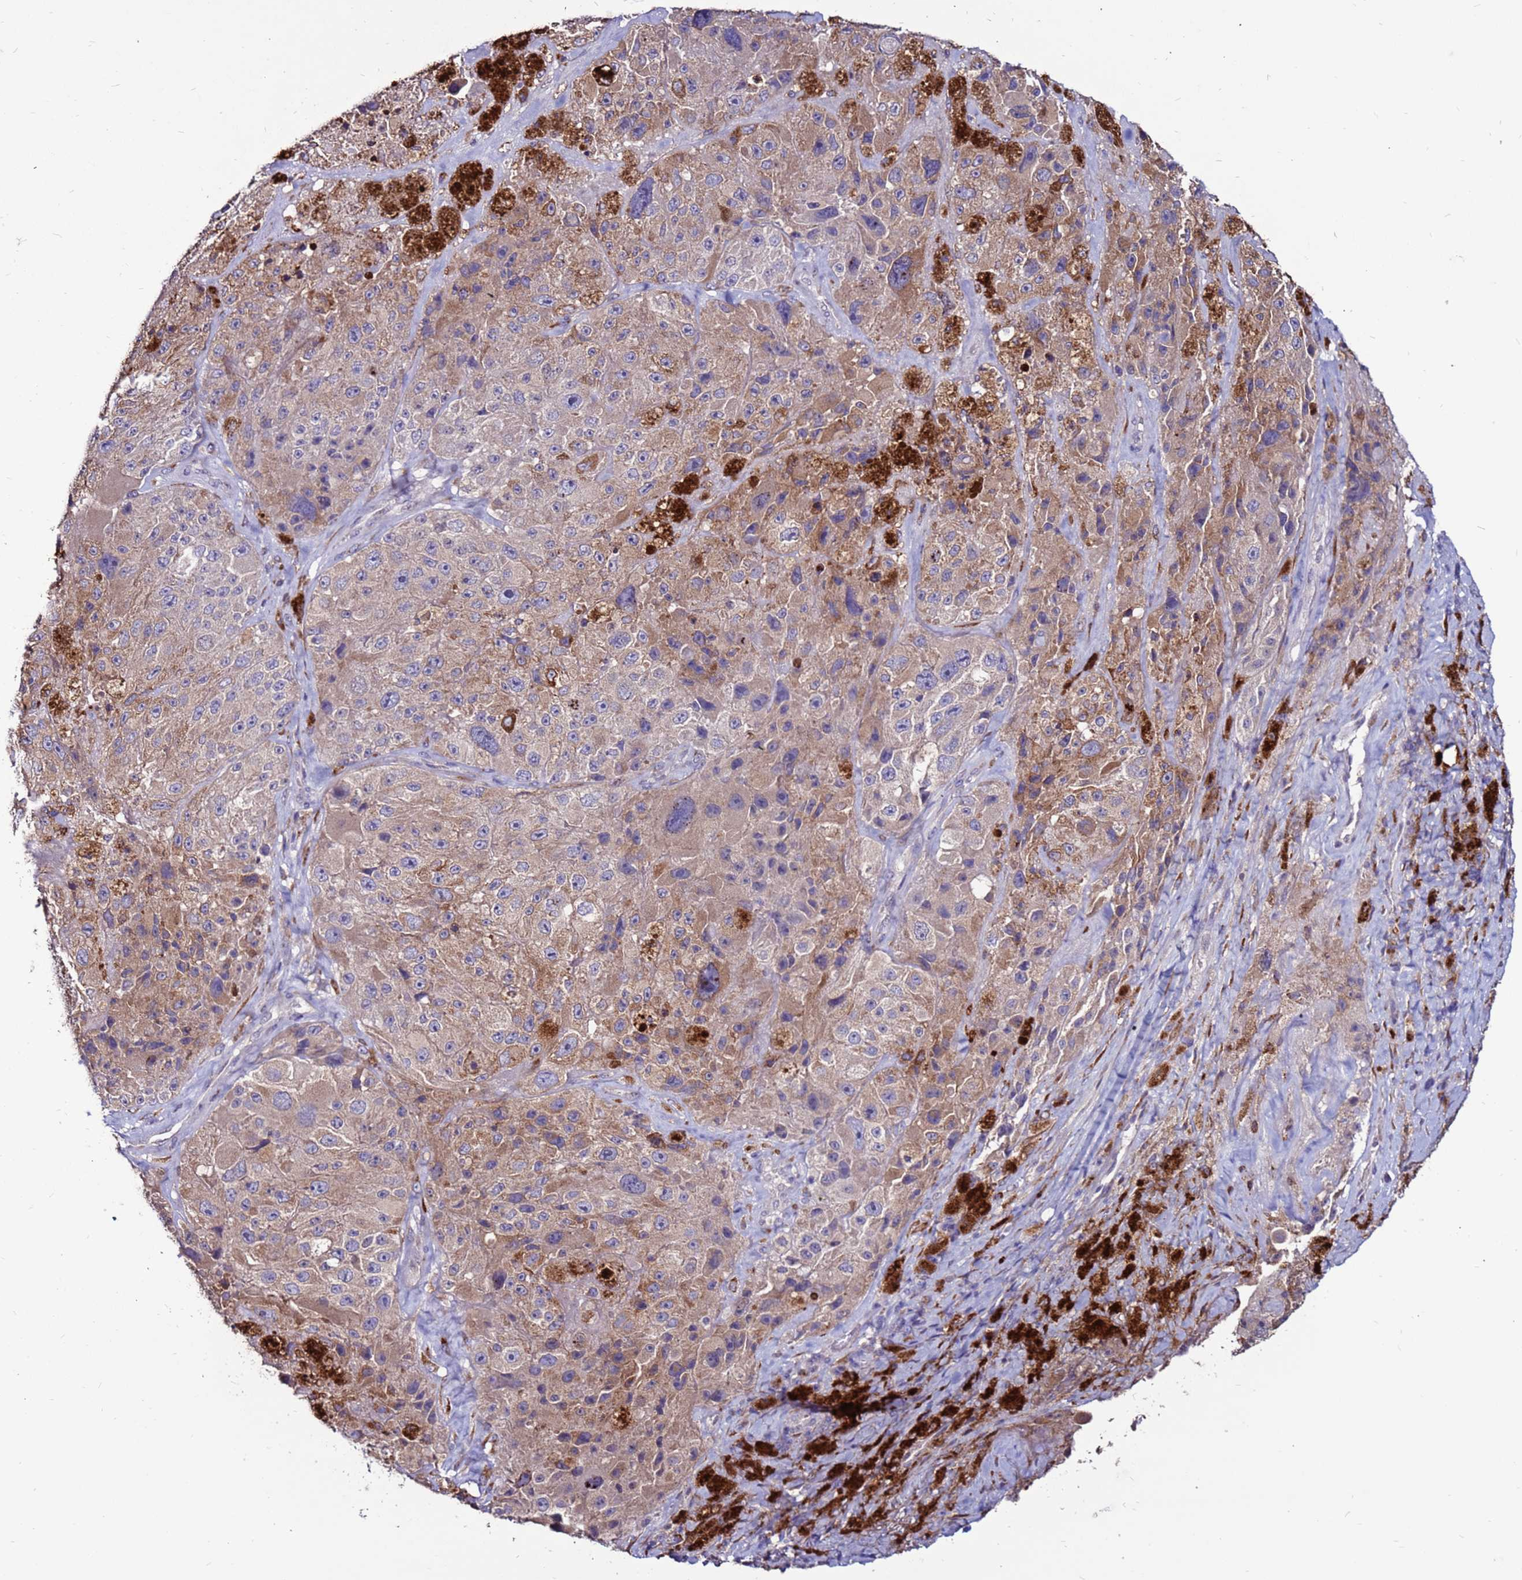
{"staining": {"intensity": "moderate", "quantity": ">75%", "location": "cytoplasmic/membranous"}, "tissue": "melanoma", "cell_type": "Tumor cells", "image_type": "cancer", "snomed": [{"axis": "morphology", "description": "Malignant melanoma, Metastatic site"}, {"axis": "topography", "description": "Lymph node"}], "caption": "The histopathology image reveals a brown stain indicating the presence of a protein in the cytoplasmic/membranous of tumor cells in melanoma.", "gene": "SLC44A3", "patient": {"sex": "male", "age": 62}}